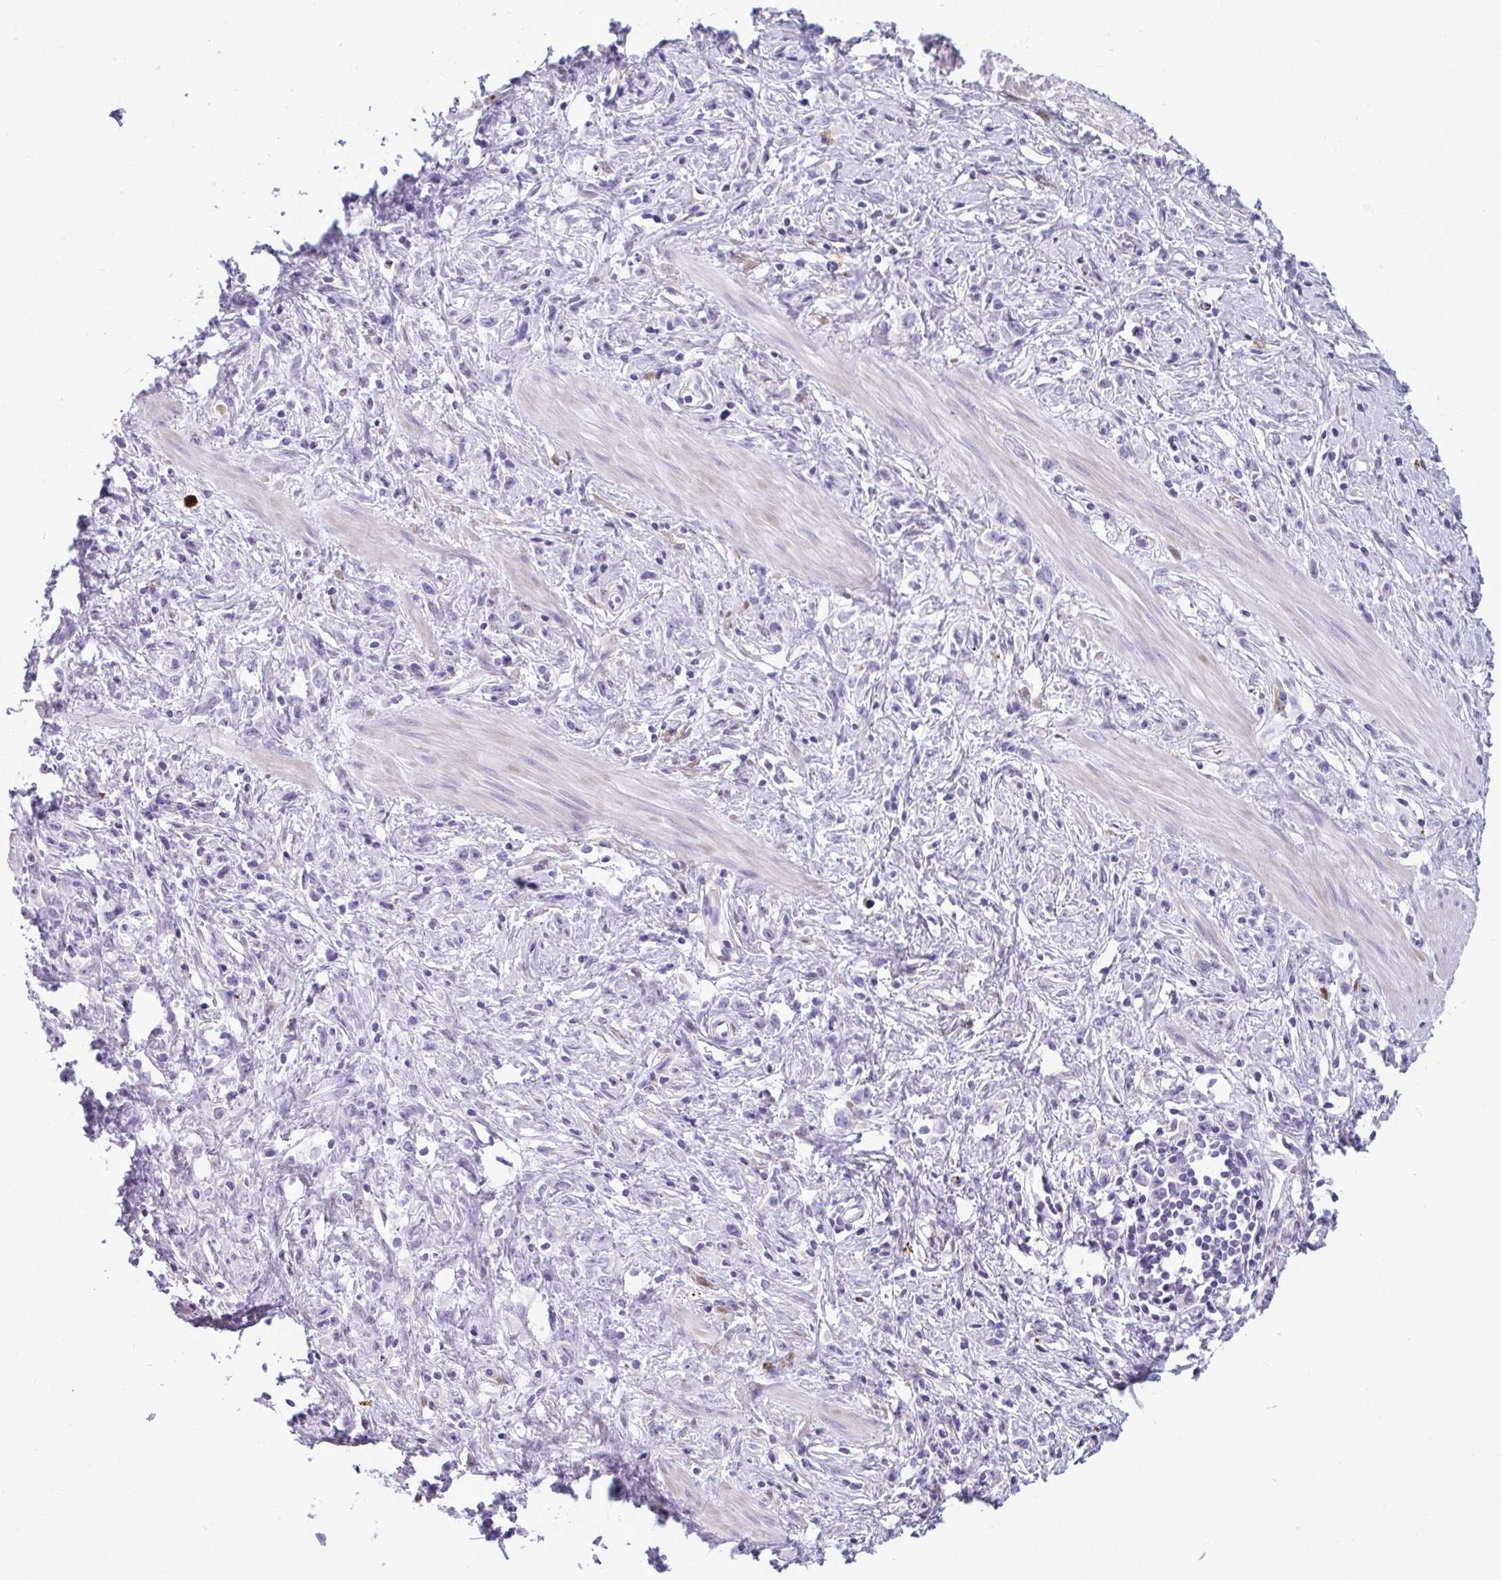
{"staining": {"intensity": "negative", "quantity": "none", "location": "none"}, "tissue": "stomach cancer", "cell_type": "Tumor cells", "image_type": "cancer", "snomed": [{"axis": "morphology", "description": "Adenocarcinoma, NOS"}, {"axis": "topography", "description": "Stomach"}], "caption": "An immunohistochemistry (IHC) micrograph of stomach cancer (adenocarcinoma) is shown. There is no staining in tumor cells of stomach cancer (adenocarcinoma).", "gene": "ARHGAP42", "patient": {"sex": "male", "age": 47}}